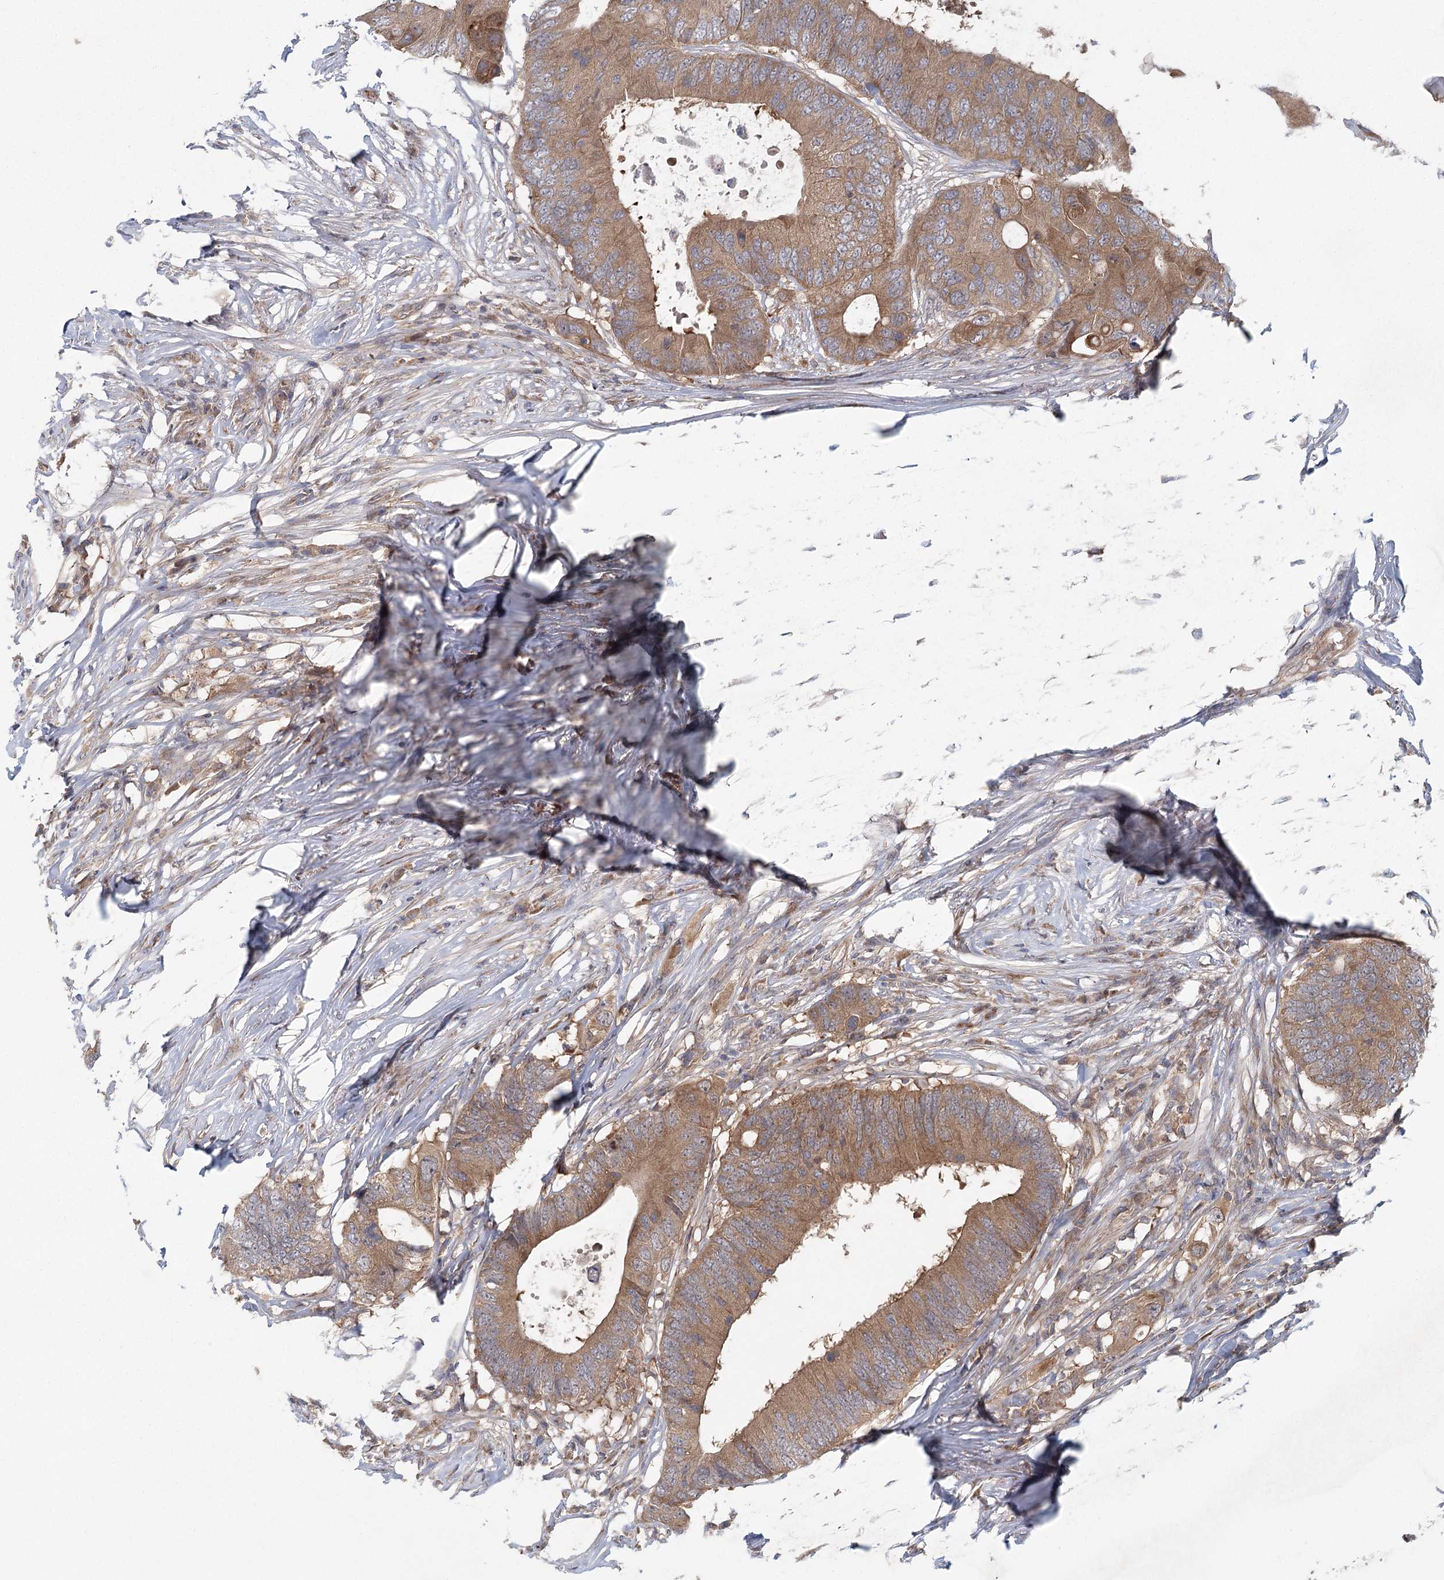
{"staining": {"intensity": "moderate", "quantity": ">75%", "location": "cytoplasmic/membranous"}, "tissue": "colorectal cancer", "cell_type": "Tumor cells", "image_type": "cancer", "snomed": [{"axis": "morphology", "description": "Adenocarcinoma, NOS"}, {"axis": "topography", "description": "Colon"}], "caption": "Immunohistochemical staining of human colorectal adenocarcinoma reveals medium levels of moderate cytoplasmic/membranous protein expression in approximately >75% of tumor cells.", "gene": "LRRC14B", "patient": {"sex": "male", "age": 71}}